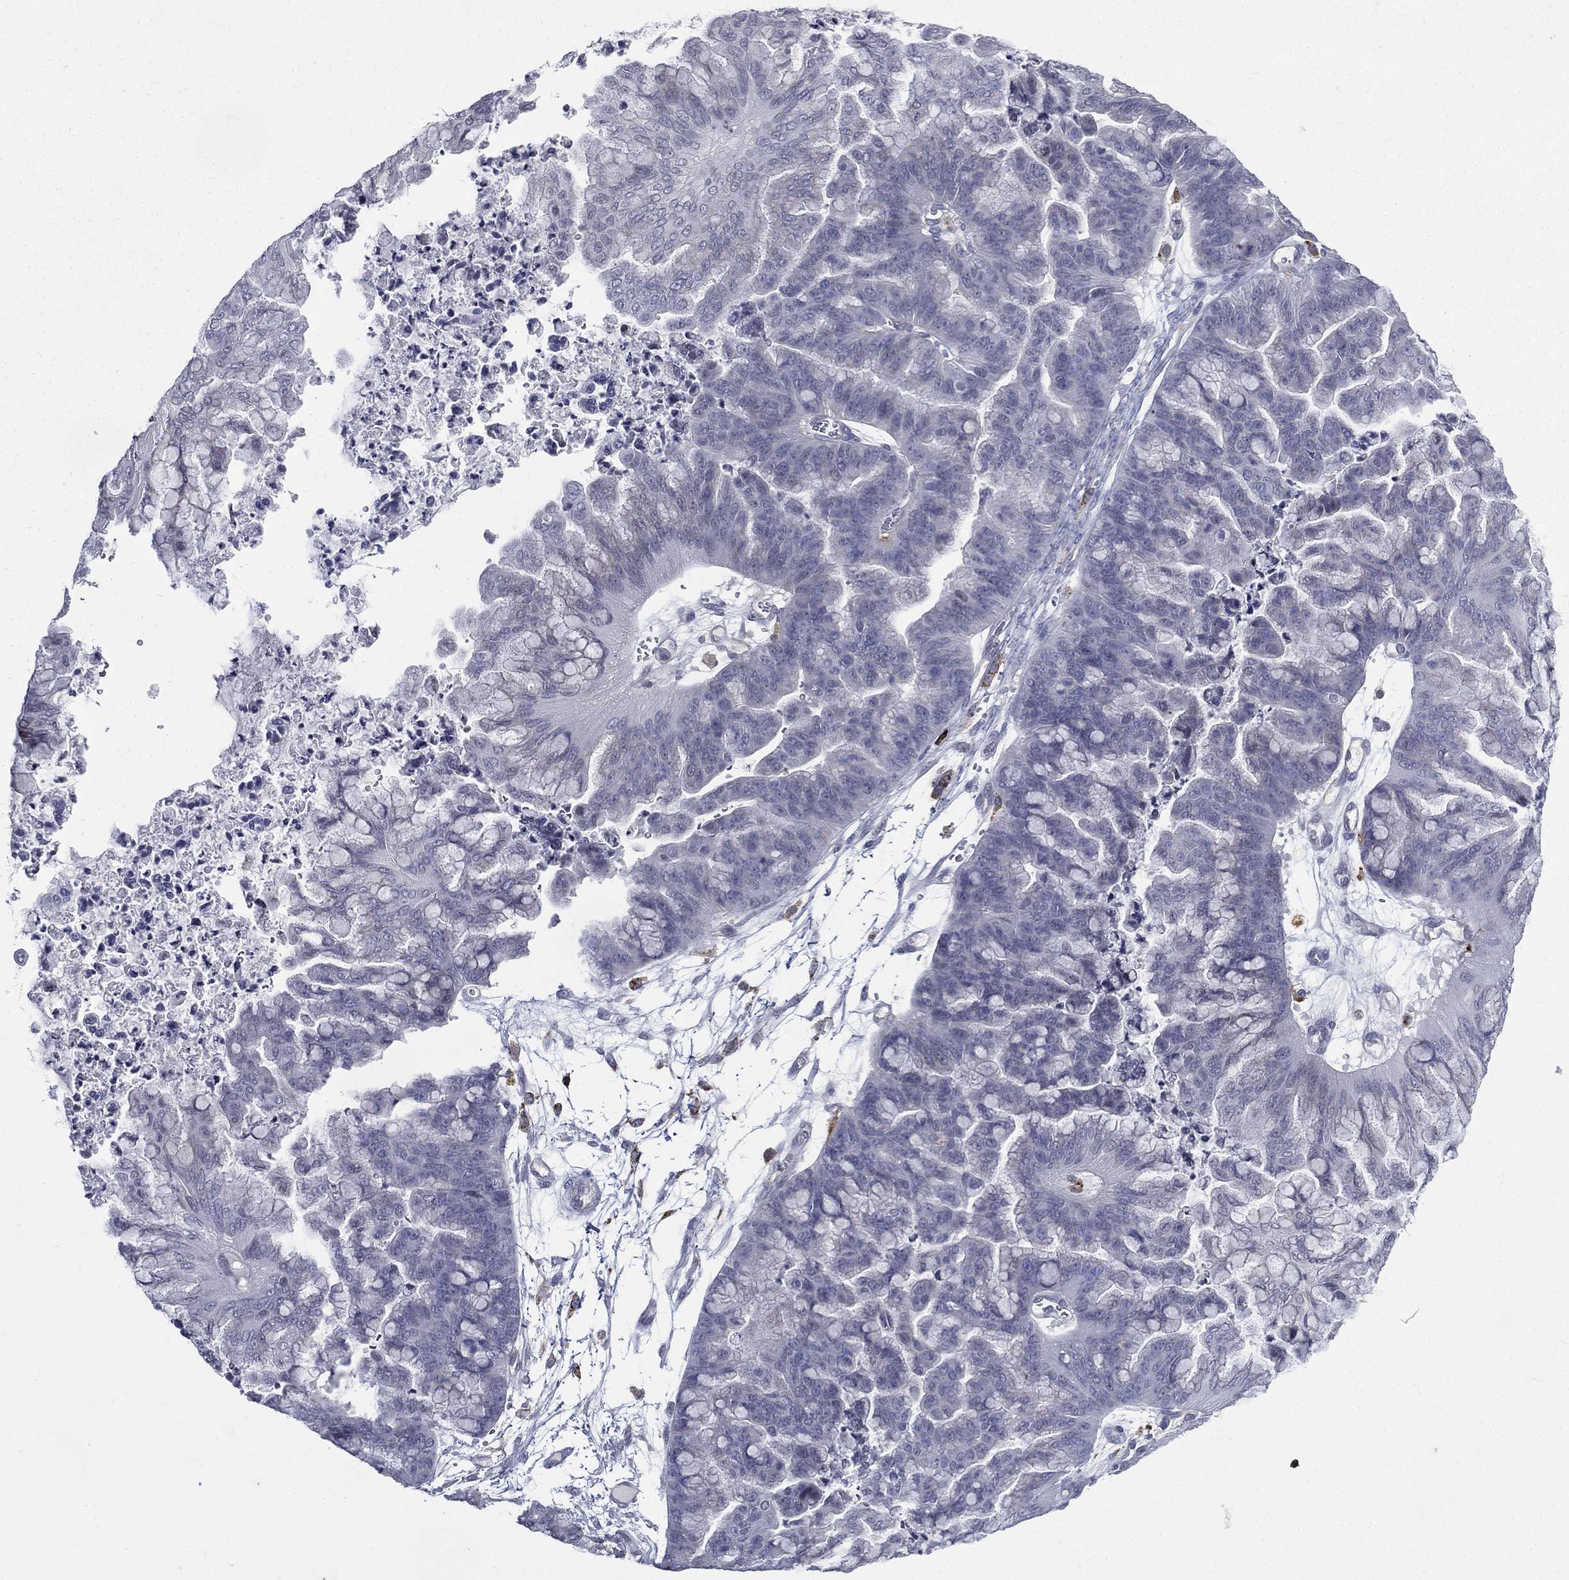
{"staining": {"intensity": "negative", "quantity": "none", "location": "none"}, "tissue": "ovarian cancer", "cell_type": "Tumor cells", "image_type": "cancer", "snomed": [{"axis": "morphology", "description": "Cystadenocarcinoma, mucinous, NOS"}, {"axis": "topography", "description": "Ovary"}], "caption": "High power microscopy micrograph of an IHC image of ovarian mucinous cystadenocarcinoma, revealing no significant positivity in tumor cells. Nuclei are stained in blue.", "gene": "EVI2B", "patient": {"sex": "female", "age": 67}}